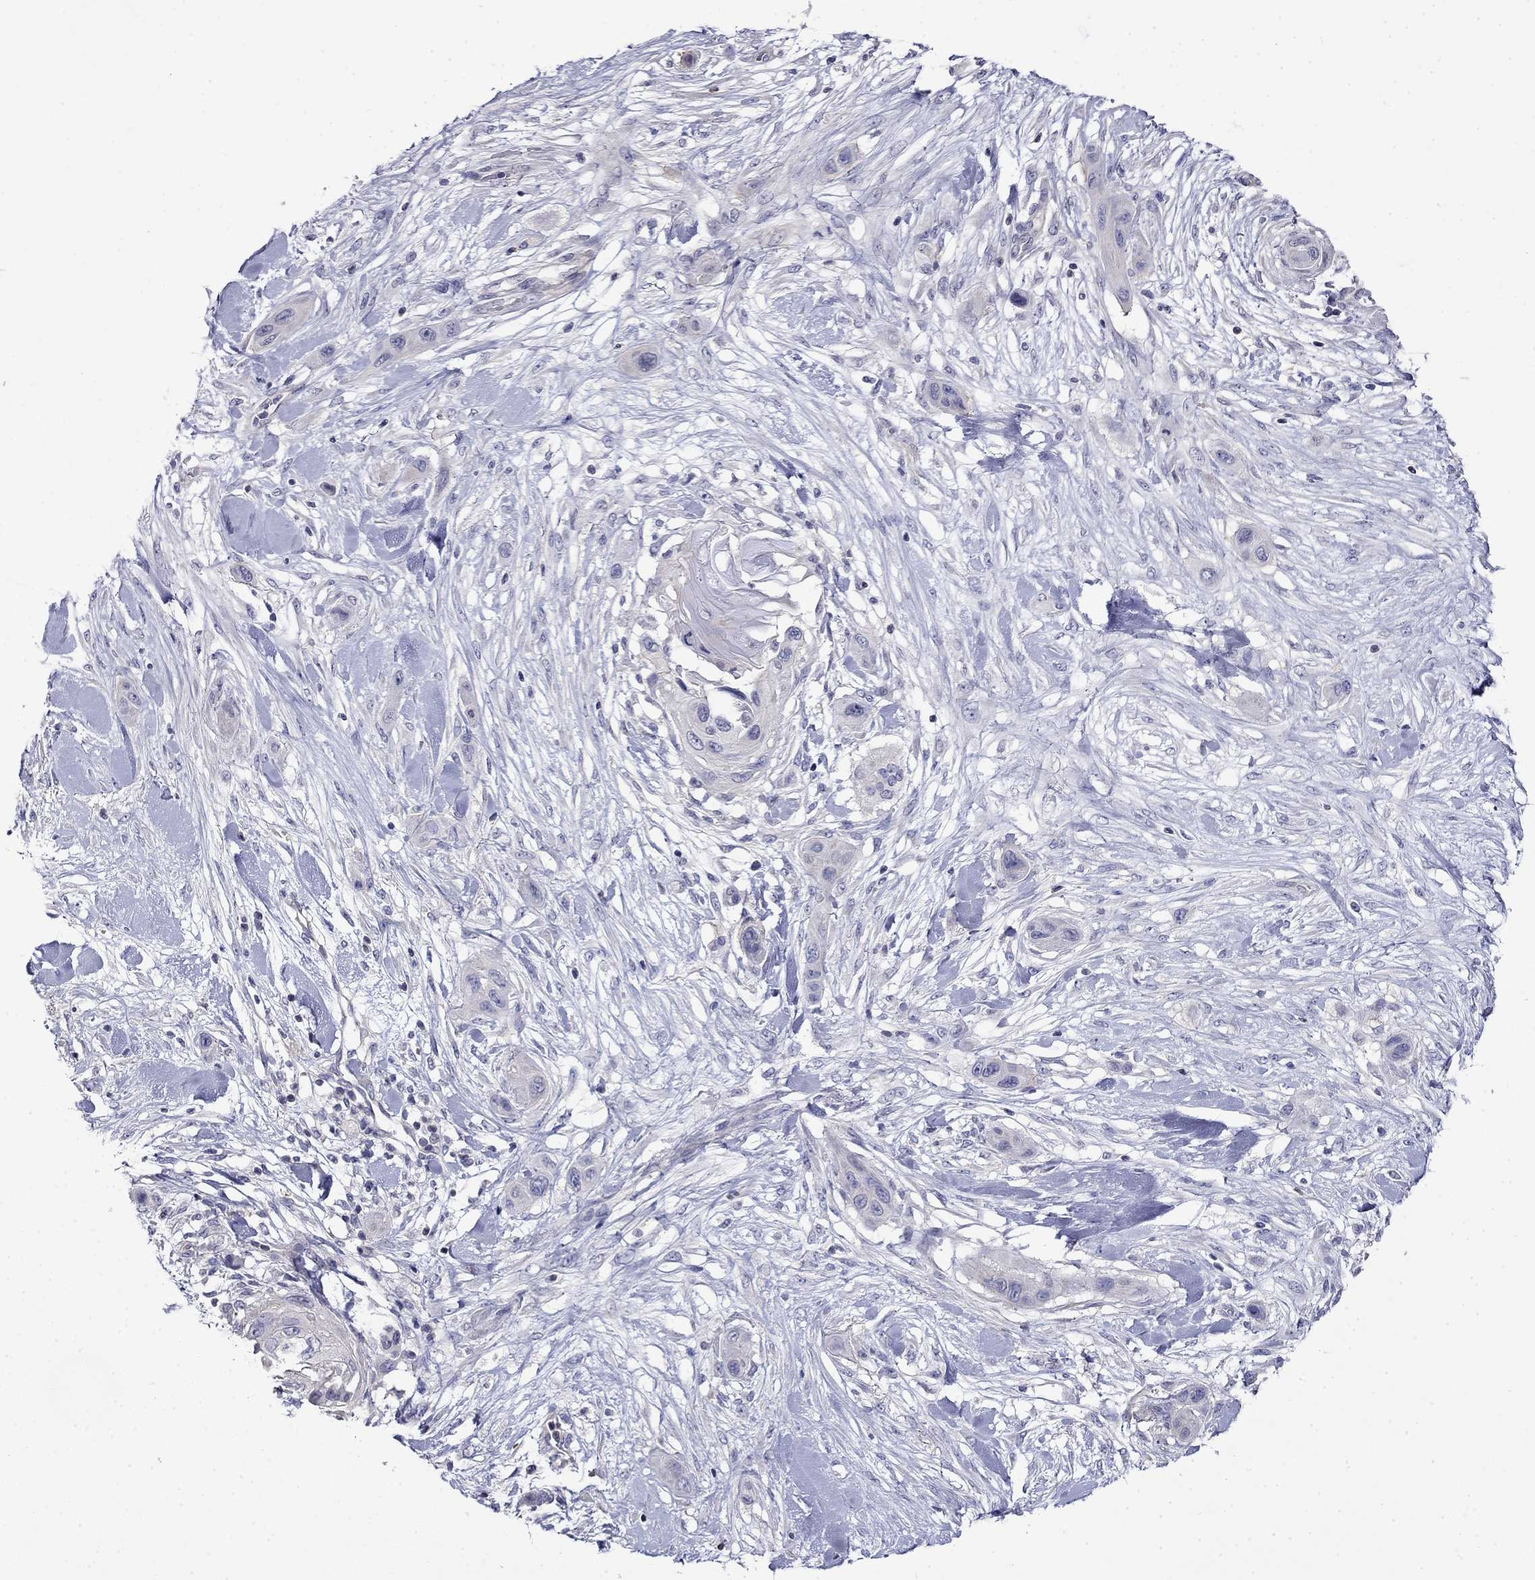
{"staining": {"intensity": "negative", "quantity": "none", "location": "none"}, "tissue": "skin cancer", "cell_type": "Tumor cells", "image_type": "cancer", "snomed": [{"axis": "morphology", "description": "Squamous cell carcinoma, NOS"}, {"axis": "topography", "description": "Skin"}], "caption": "Immunohistochemical staining of human squamous cell carcinoma (skin) displays no significant positivity in tumor cells. Brightfield microscopy of immunohistochemistry (IHC) stained with DAB (brown) and hematoxylin (blue), captured at high magnification.", "gene": "GUCA1B", "patient": {"sex": "male", "age": 79}}